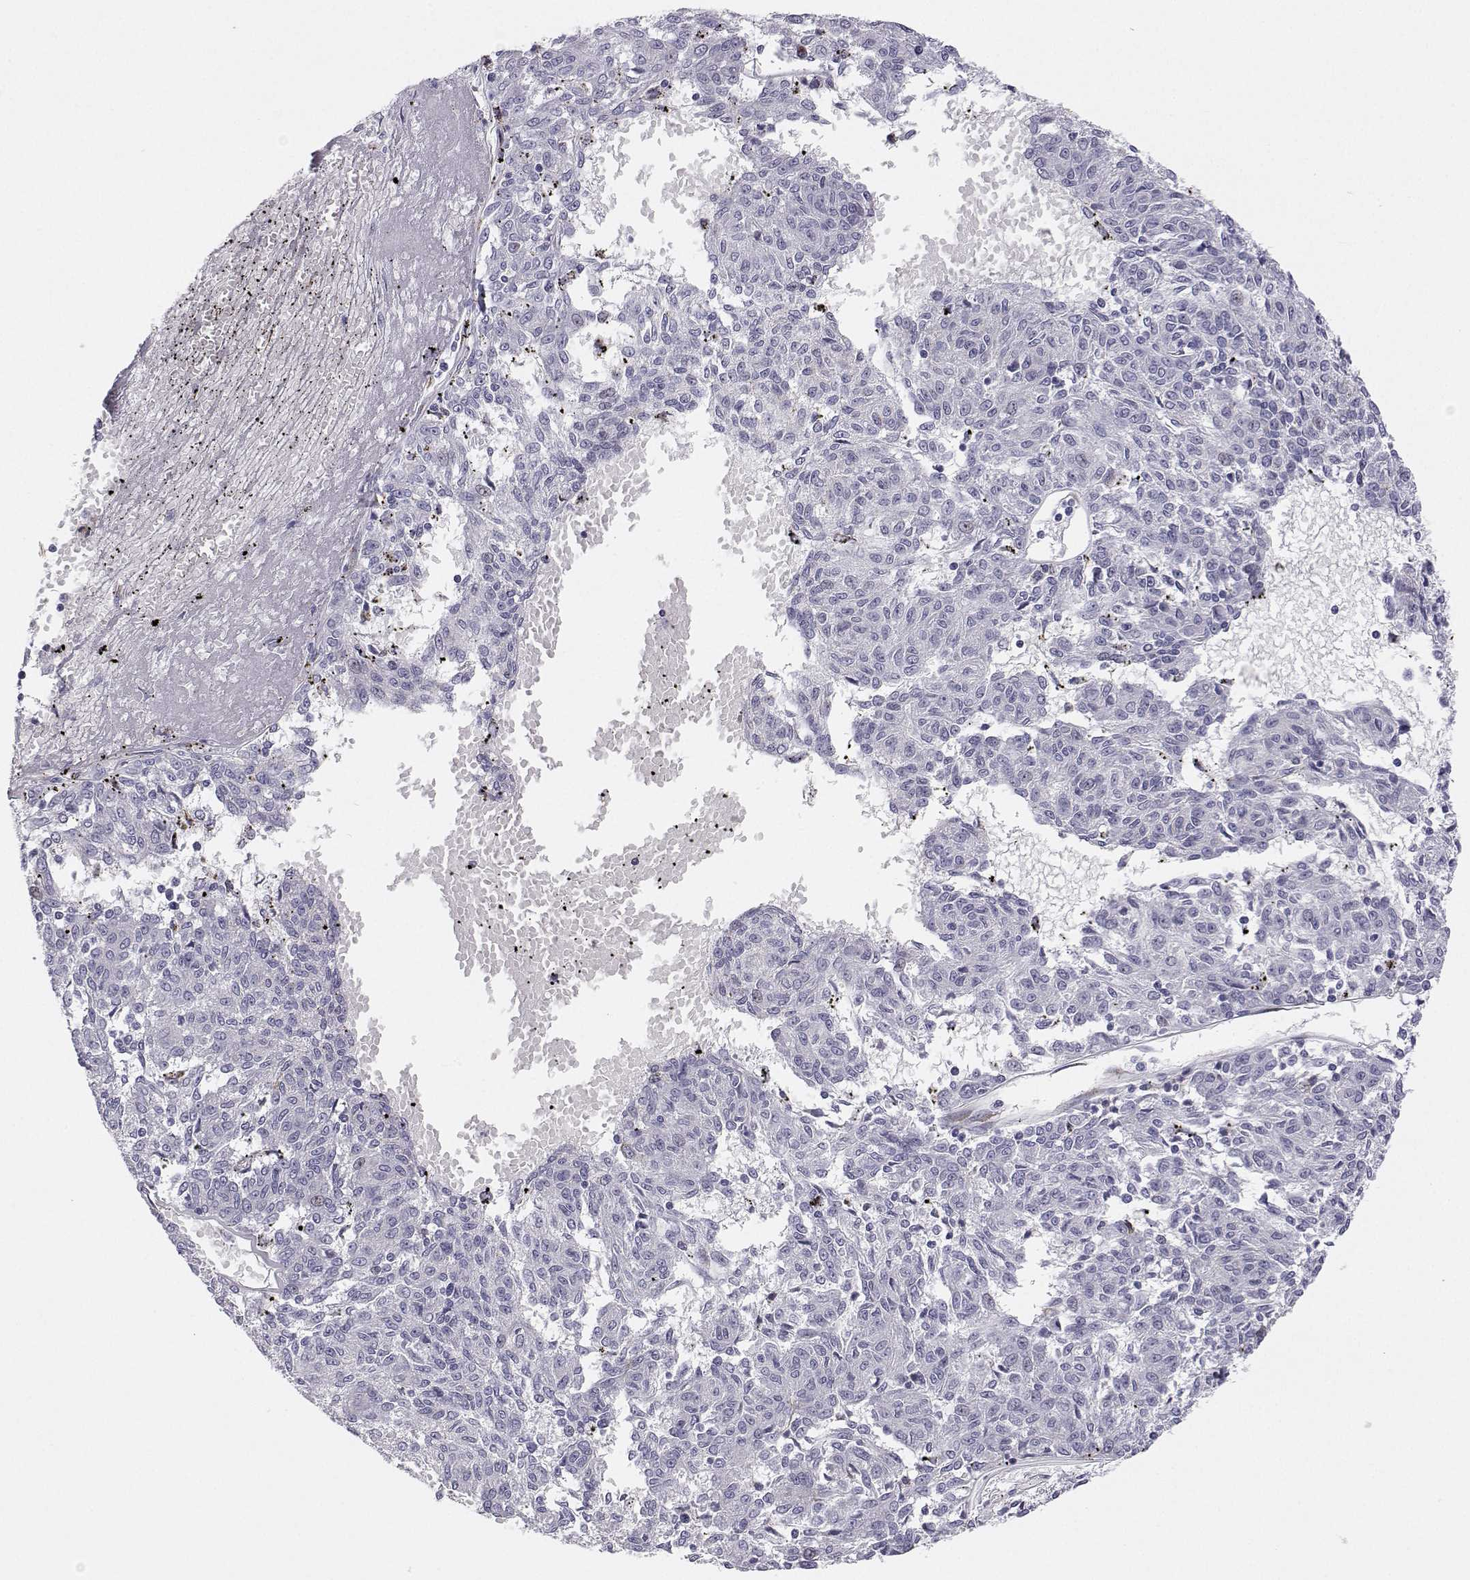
{"staining": {"intensity": "negative", "quantity": "none", "location": "none"}, "tissue": "melanoma", "cell_type": "Tumor cells", "image_type": "cancer", "snomed": [{"axis": "morphology", "description": "Malignant melanoma, NOS"}, {"axis": "topography", "description": "Skin"}], "caption": "This is a histopathology image of immunohistochemistry (IHC) staining of melanoma, which shows no staining in tumor cells. (DAB (3,3'-diaminobenzidine) IHC, high magnification).", "gene": "STARD13", "patient": {"sex": "female", "age": 72}}